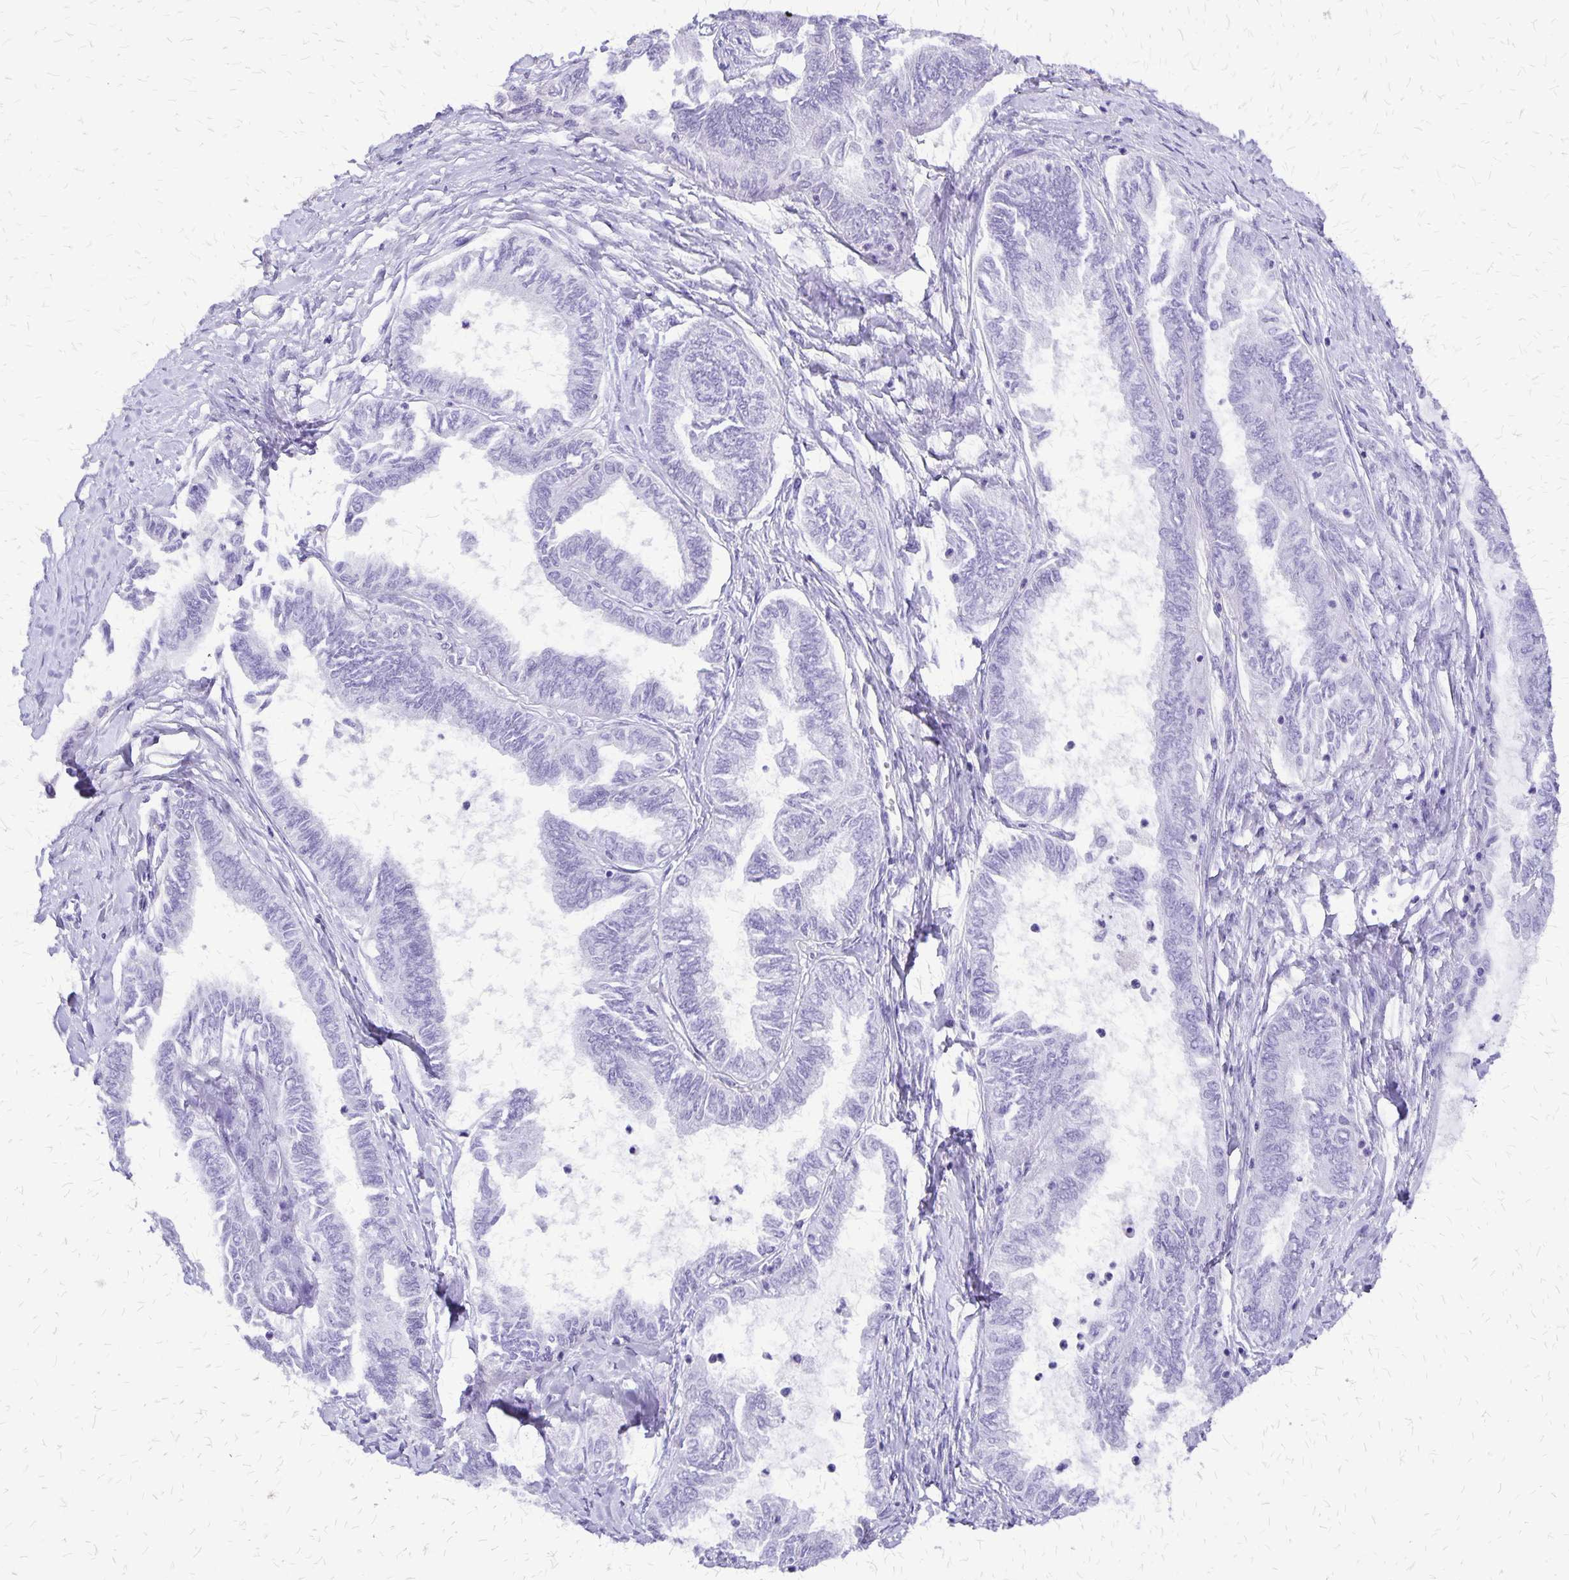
{"staining": {"intensity": "negative", "quantity": "none", "location": "none"}, "tissue": "ovarian cancer", "cell_type": "Tumor cells", "image_type": "cancer", "snomed": [{"axis": "morphology", "description": "Carcinoma, endometroid"}, {"axis": "topography", "description": "Ovary"}], "caption": "The photomicrograph exhibits no significant expression in tumor cells of ovarian cancer.", "gene": "SLC13A2", "patient": {"sex": "female", "age": 70}}